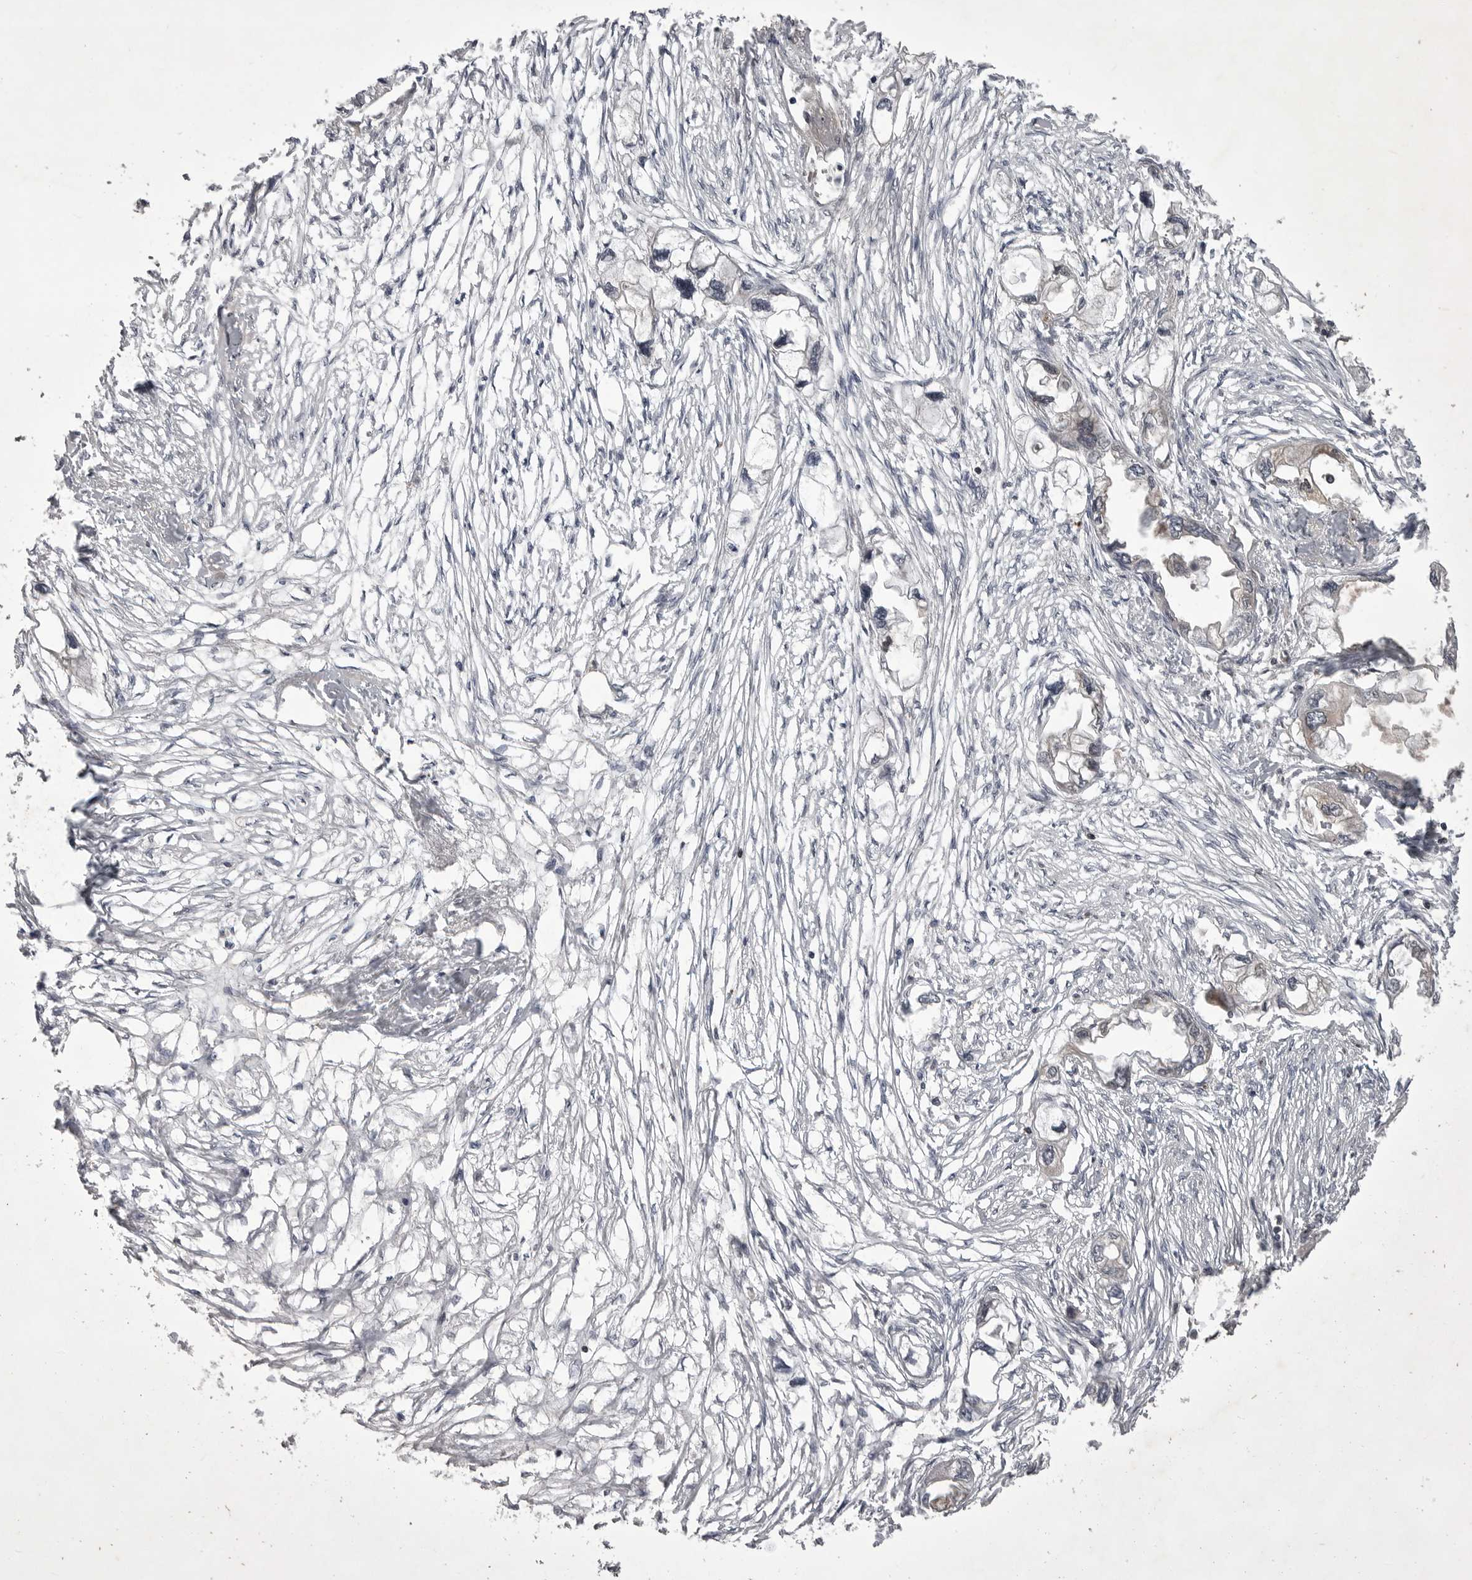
{"staining": {"intensity": "weak", "quantity": "<25%", "location": "cytoplasmic/membranous"}, "tissue": "endometrial cancer", "cell_type": "Tumor cells", "image_type": "cancer", "snomed": [{"axis": "morphology", "description": "Adenocarcinoma, NOS"}, {"axis": "morphology", "description": "Adenocarcinoma, metastatic, NOS"}, {"axis": "topography", "description": "Adipose tissue"}, {"axis": "topography", "description": "Endometrium"}], "caption": "DAB (3,3'-diaminobenzidine) immunohistochemical staining of adenocarcinoma (endometrial) reveals no significant positivity in tumor cells.", "gene": "STK24", "patient": {"sex": "female", "age": 67}}